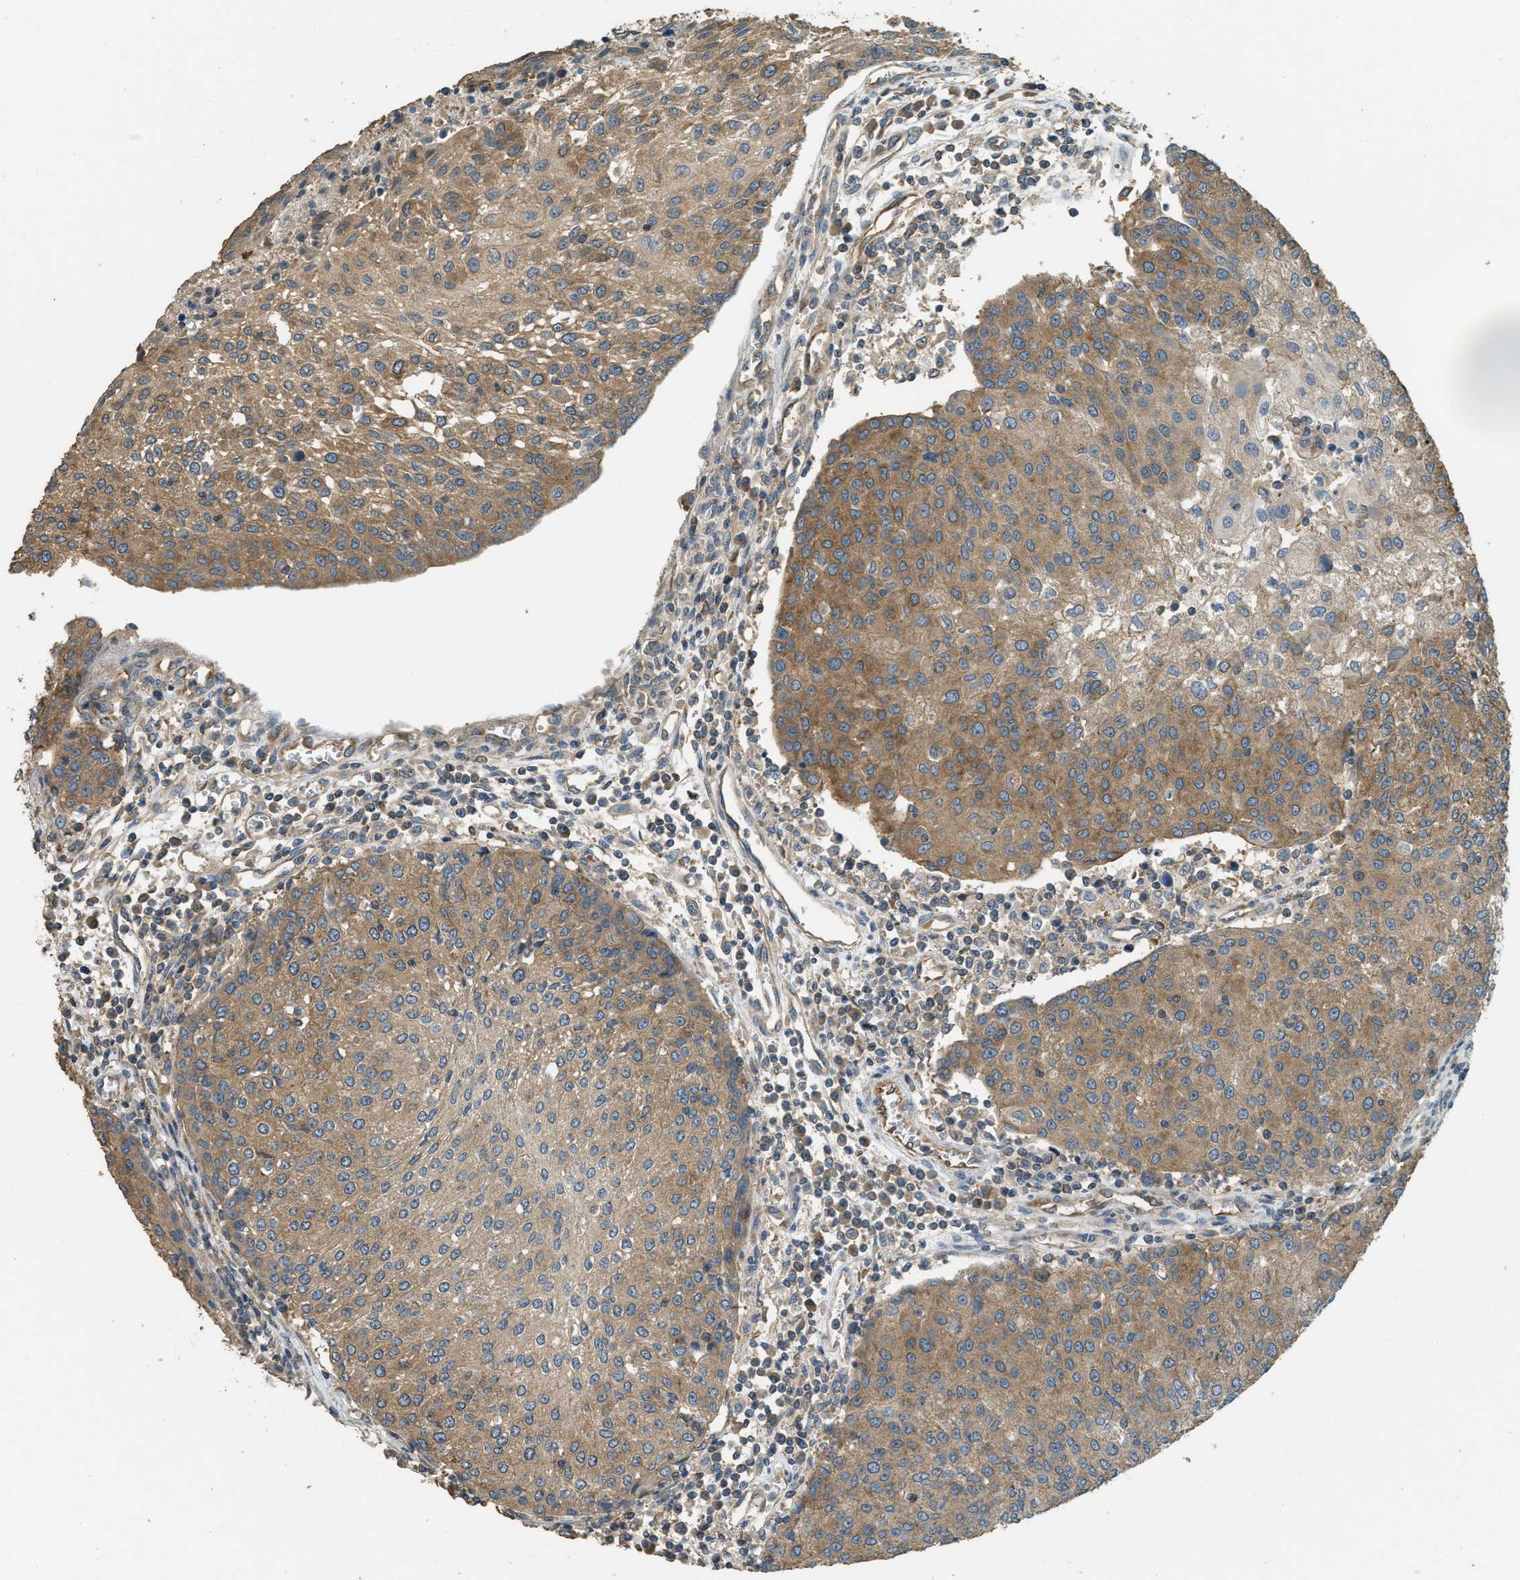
{"staining": {"intensity": "moderate", "quantity": ">75%", "location": "cytoplasmic/membranous"}, "tissue": "urothelial cancer", "cell_type": "Tumor cells", "image_type": "cancer", "snomed": [{"axis": "morphology", "description": "Urothelial carcinoma, High grade"}, {"axis": "topography", "description": "Urinary bladder"}], "caption": "Protein analysis of high-grade urothelial carcinoma tissue displays moderate cytoplasmic/membranous positivity in approximately >75% of tumor cells.", "gene": "MARS1", "patient": {"sex": "female", "age": 85}}